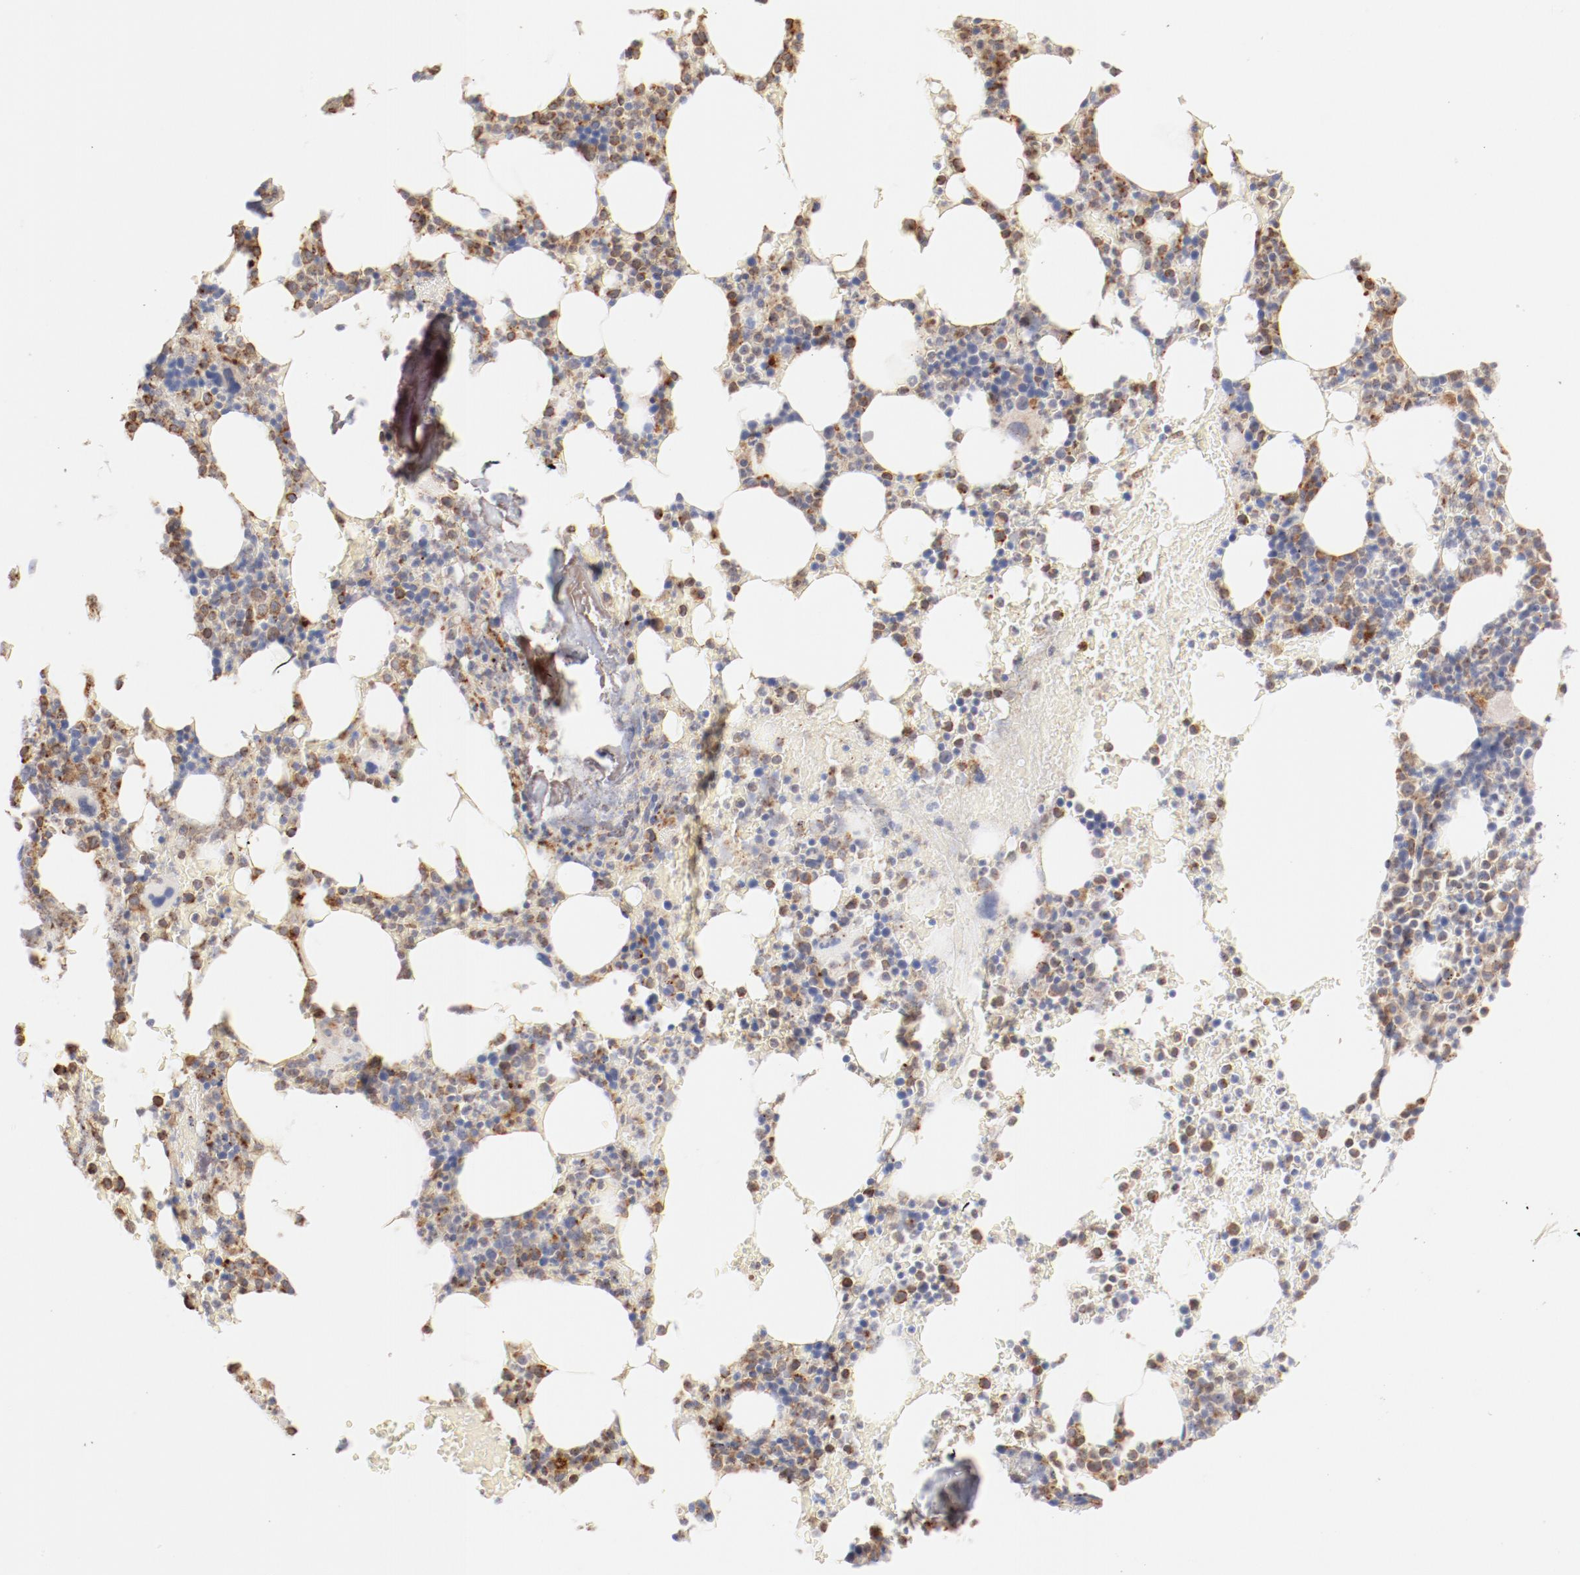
{"staining": {"intensity": "weak", "quantity": "25%-75%", "location": "cytoplasmic/membranous"}, "tissue": "bone marrow", "cell_type": "Hematopoietic cells", "image_type": "normal", "snomed": [{"axis": "morphology", "description": "Normal tissue, NOS"}, {"axis": "topography", "description": "Bone marrow"}], "caption": "Protein analysis of normal bone marrow exhibits weak cytoplasmic/membranous positivity in about 25%-75% of hematopoietic cells. The protein is stained brown, and the nuclei are stained in blue (DAB IHC with brightfield microscopy, high magnification).", "gene": "CTSH", "patient": {"sex": "female", "age": 66}}